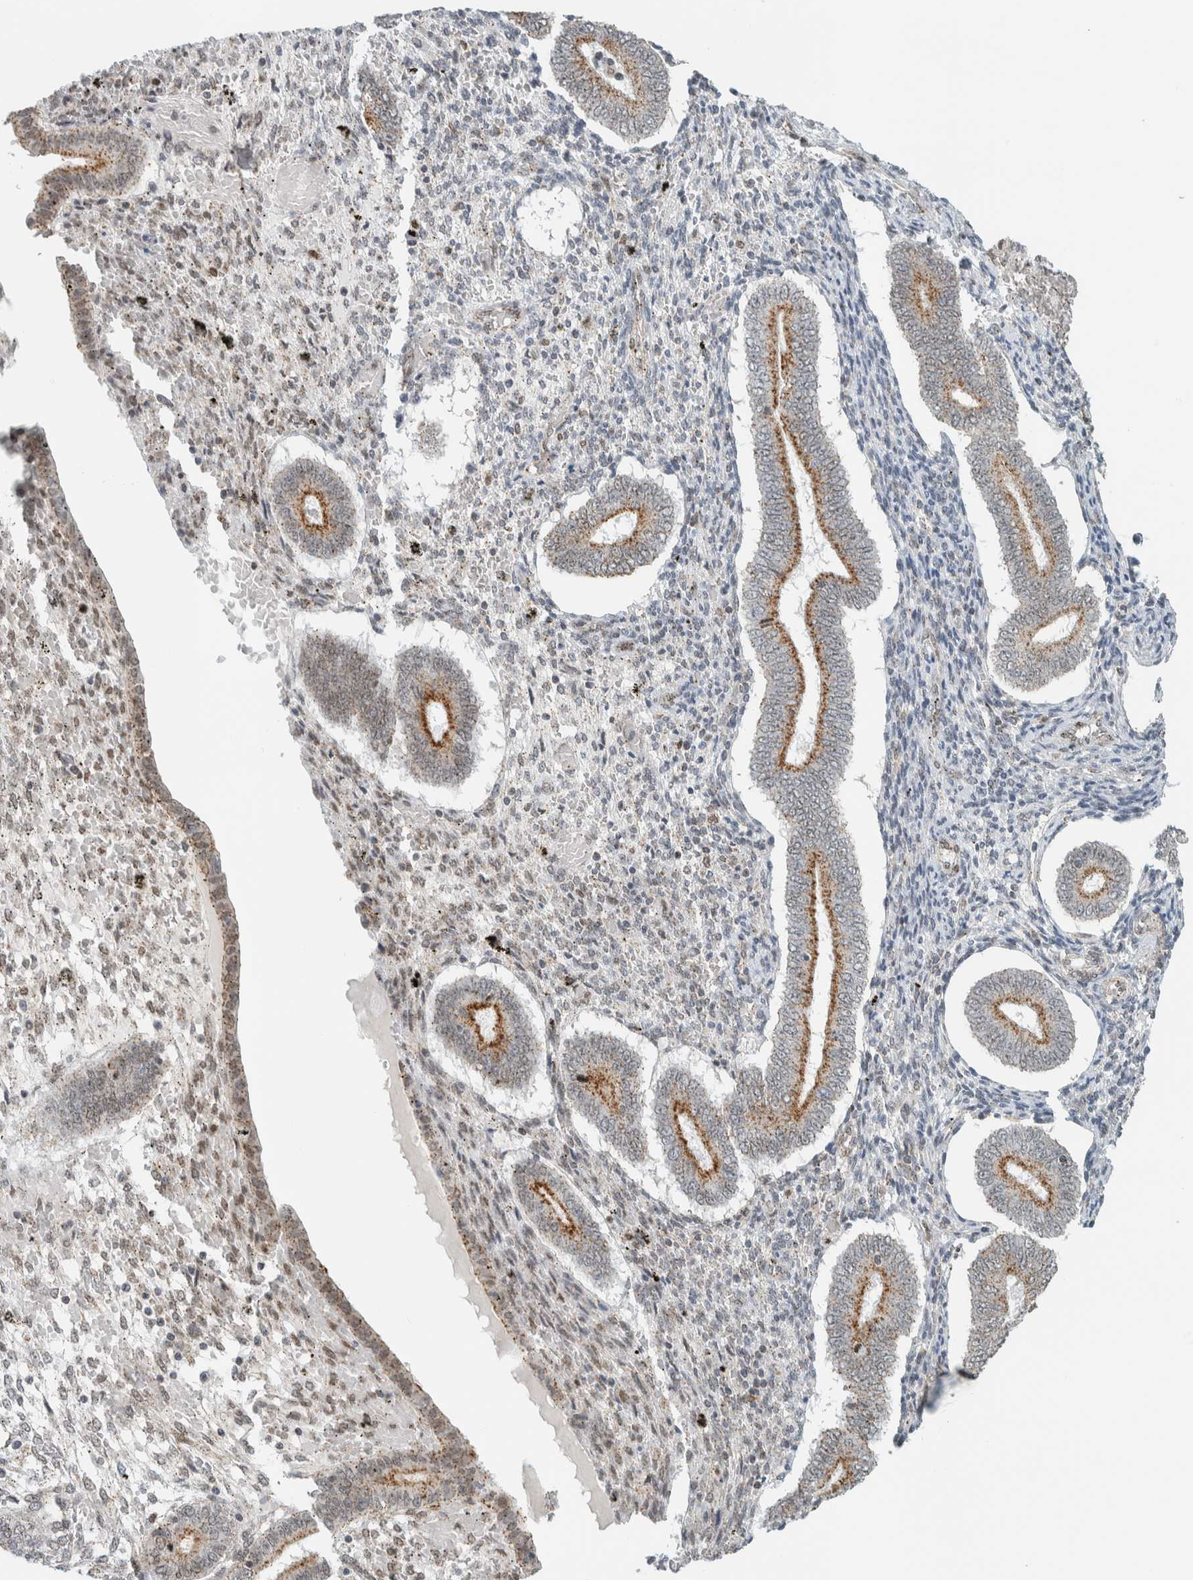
{"staining": {"intensity": "weak", "quantity": "25%-75%", "location": "cytoplasmic/membranous"}, "tissue": "endometrium", "cell_type": "Cells in endometrial stroma", "image_type": "normal", "snomed": [{"axis": "morphology", "description": "Normal tissue, NOS"}, {"axis": "topography", "description": "Endometrium"}], "caption": "Weak cytoplasmic/membranous expression for a protein is identified in about 25%-75% of cells in endometrial stroma of normal endometrium using immunohistochemistry (IHC).", "gene": "TFE3", "patient": {"sex": "female", "age": 42}}